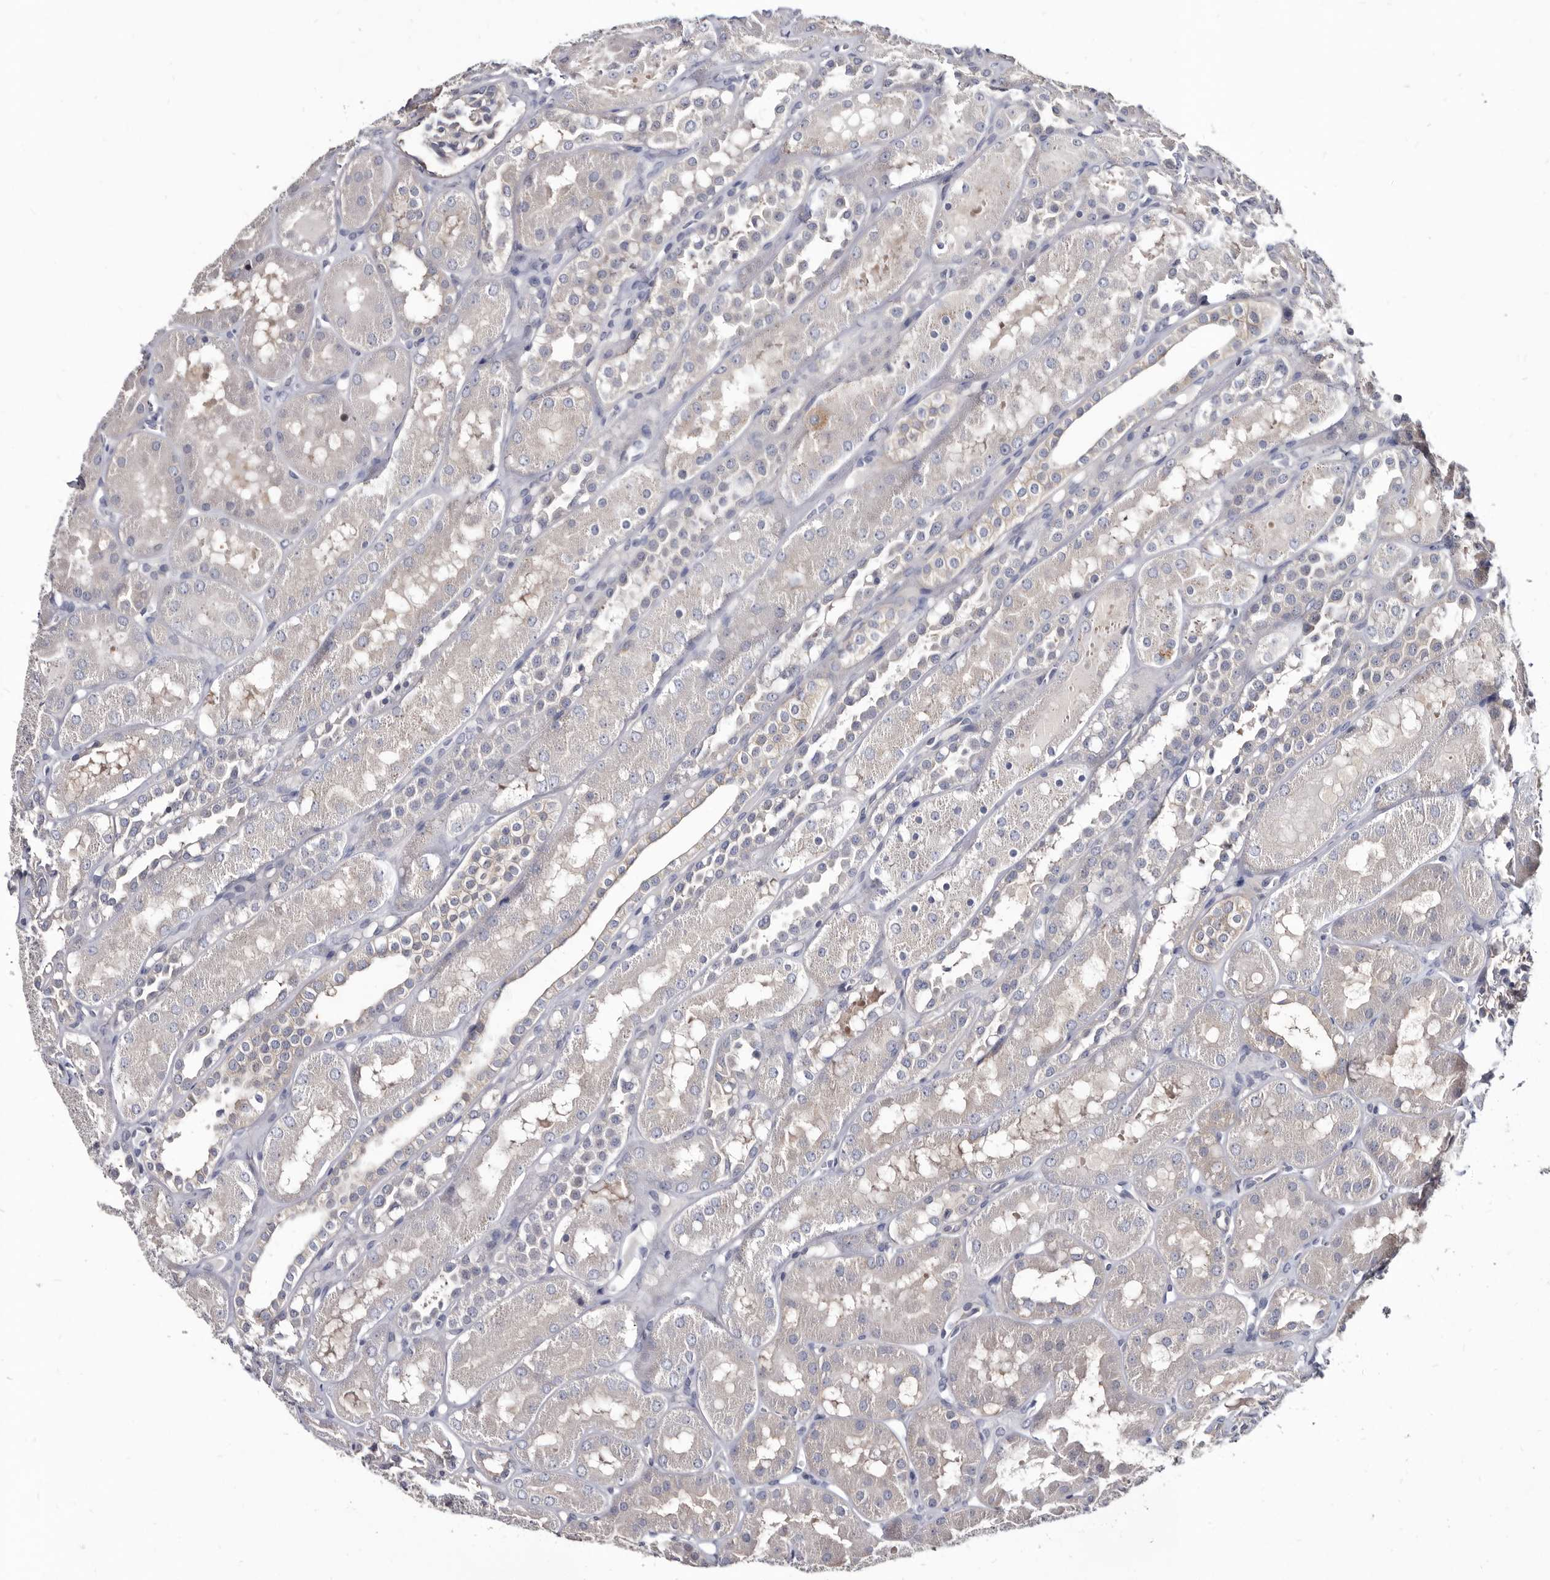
{"staining": {"intensity": "negative", "quantity": "none", "location": "none"}, "tissue": "kidney", "cell_type": "Cells in glomeruli", "image_type": "normal", "snomed": [{"axis": "morphology", "description": "Normal tissue, NOS"}, {"axis": "topography", "description": "Kidney"}], "caption": "High power microscopy image of an IHC image of normal kidney, revealing no significant expression in cells in glomeruli.", "gene": "ABCF2", "patient": {"sex": "male", "age": 16}}